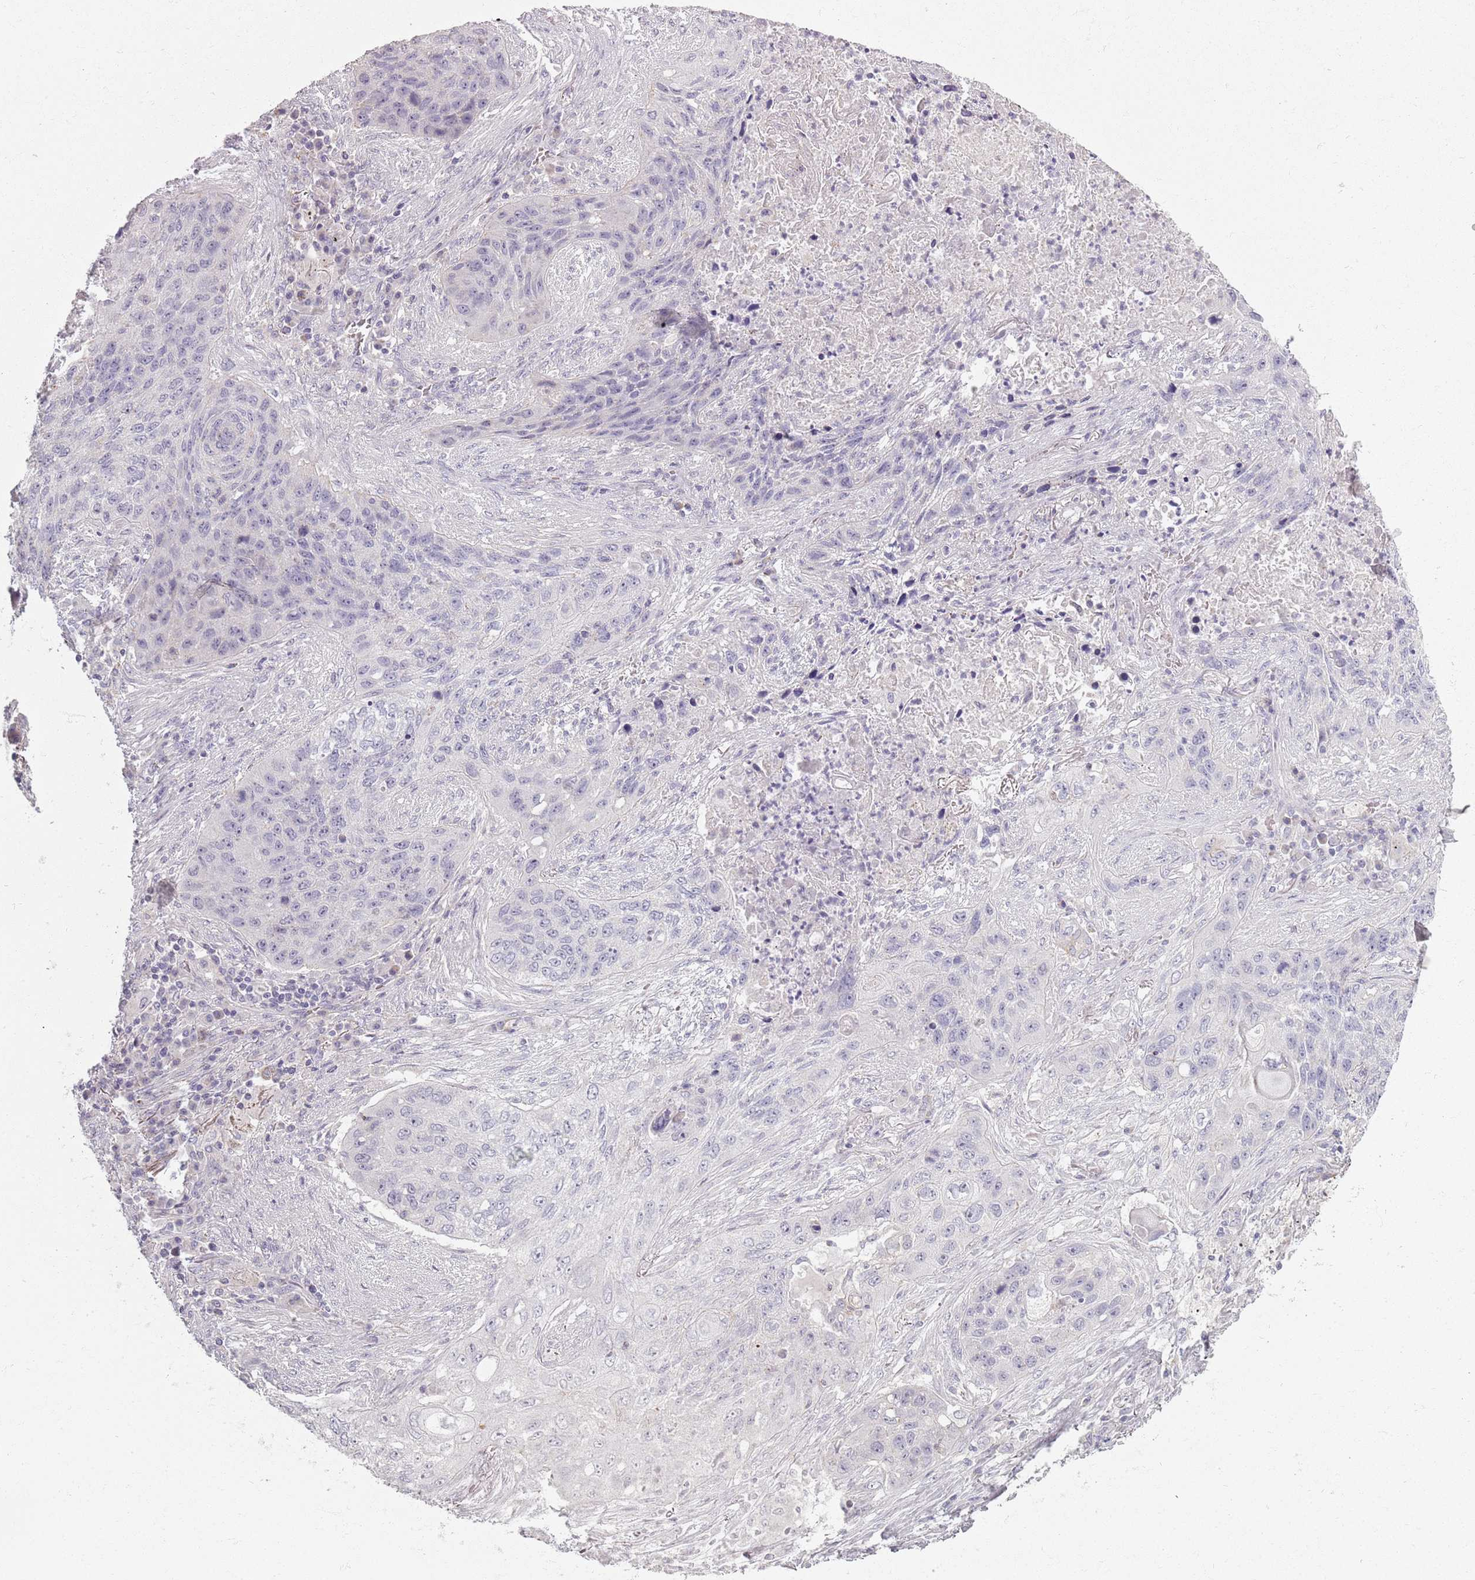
{"staining": {"intensity": "negative", "quantity": "none", "location": "none"}, "tissue": "lung cancer", "cell_type": "Tumor cells", "image_type": "cancer", "snomed": [{"axis": "morphology", "description": "Squamous cell carcinoma, NOS"}, {"axis": "topography", "description": "Lung"}], "caption": "DAB immunohistochemical staining of squamous cell carcinoma (lung) shows no significant expression in tumor cells. The staining was performed using DAB to visualize the protein expression in brown, while the nuclei were stained in blue with hematoxylin (Magnification: 20x).", "gene": "SYNGR3", "patient": {"sex": "female", "age": 63}}